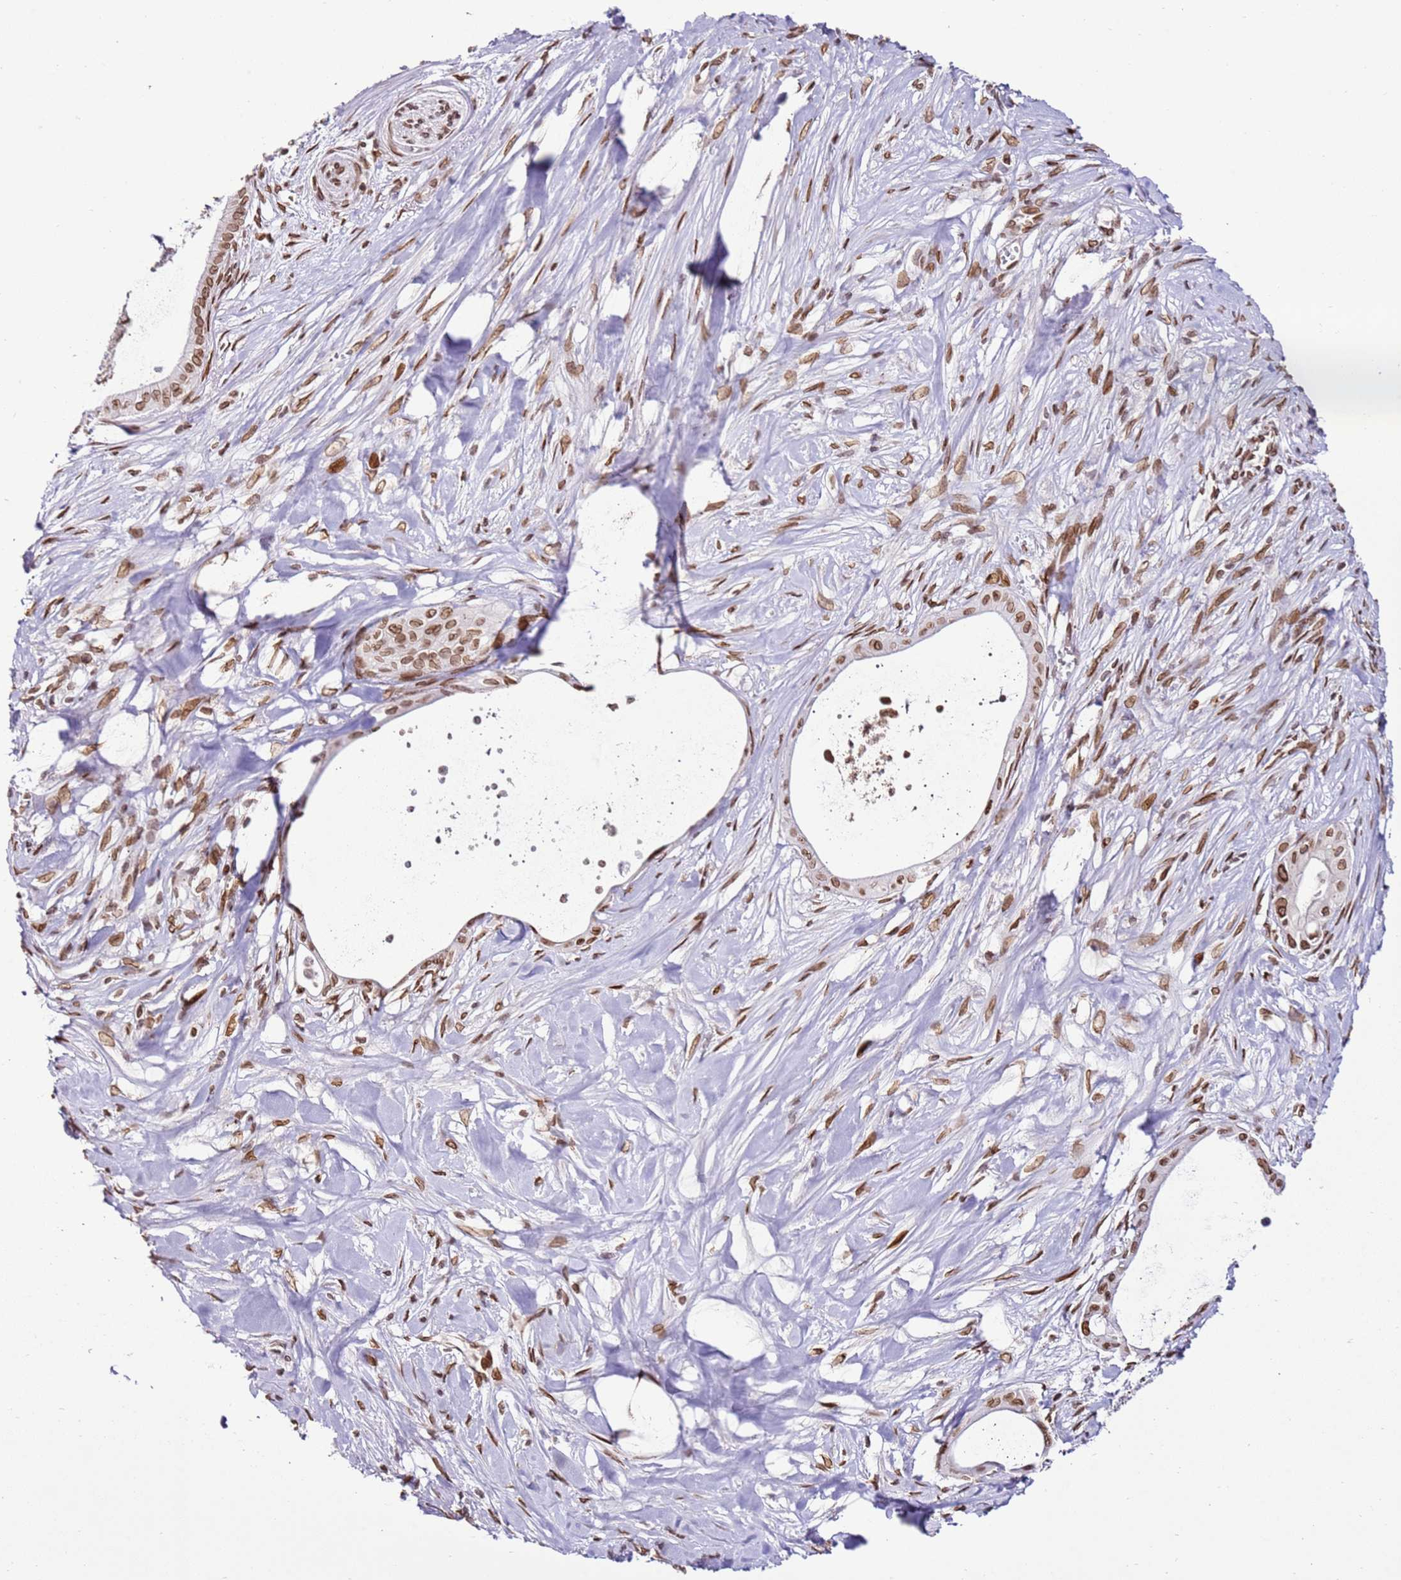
{"staining": {"intensity": "moderate", "quantity": ">75%", "location": "cytoplasmic/membranous,nuclear"}, "tissue": "pancreatic cancer", "cell_type": "Tumor cells", "image_type": "cancer", "snomed": [{"axis": "morphology", "description": "Adenocarcinoma, NOS"}, {"axis": "topography", "description": "Pancreas"}], "caption": "Protein expression analysis of human pancreatic cancer (adenocarcinoma) reveals moderate cytoplasmic/membranous and nuclear positivity in about >75% of tumor cells.", "gene": "POU6F1", "patient": {"sex": "male", "age": 78}}